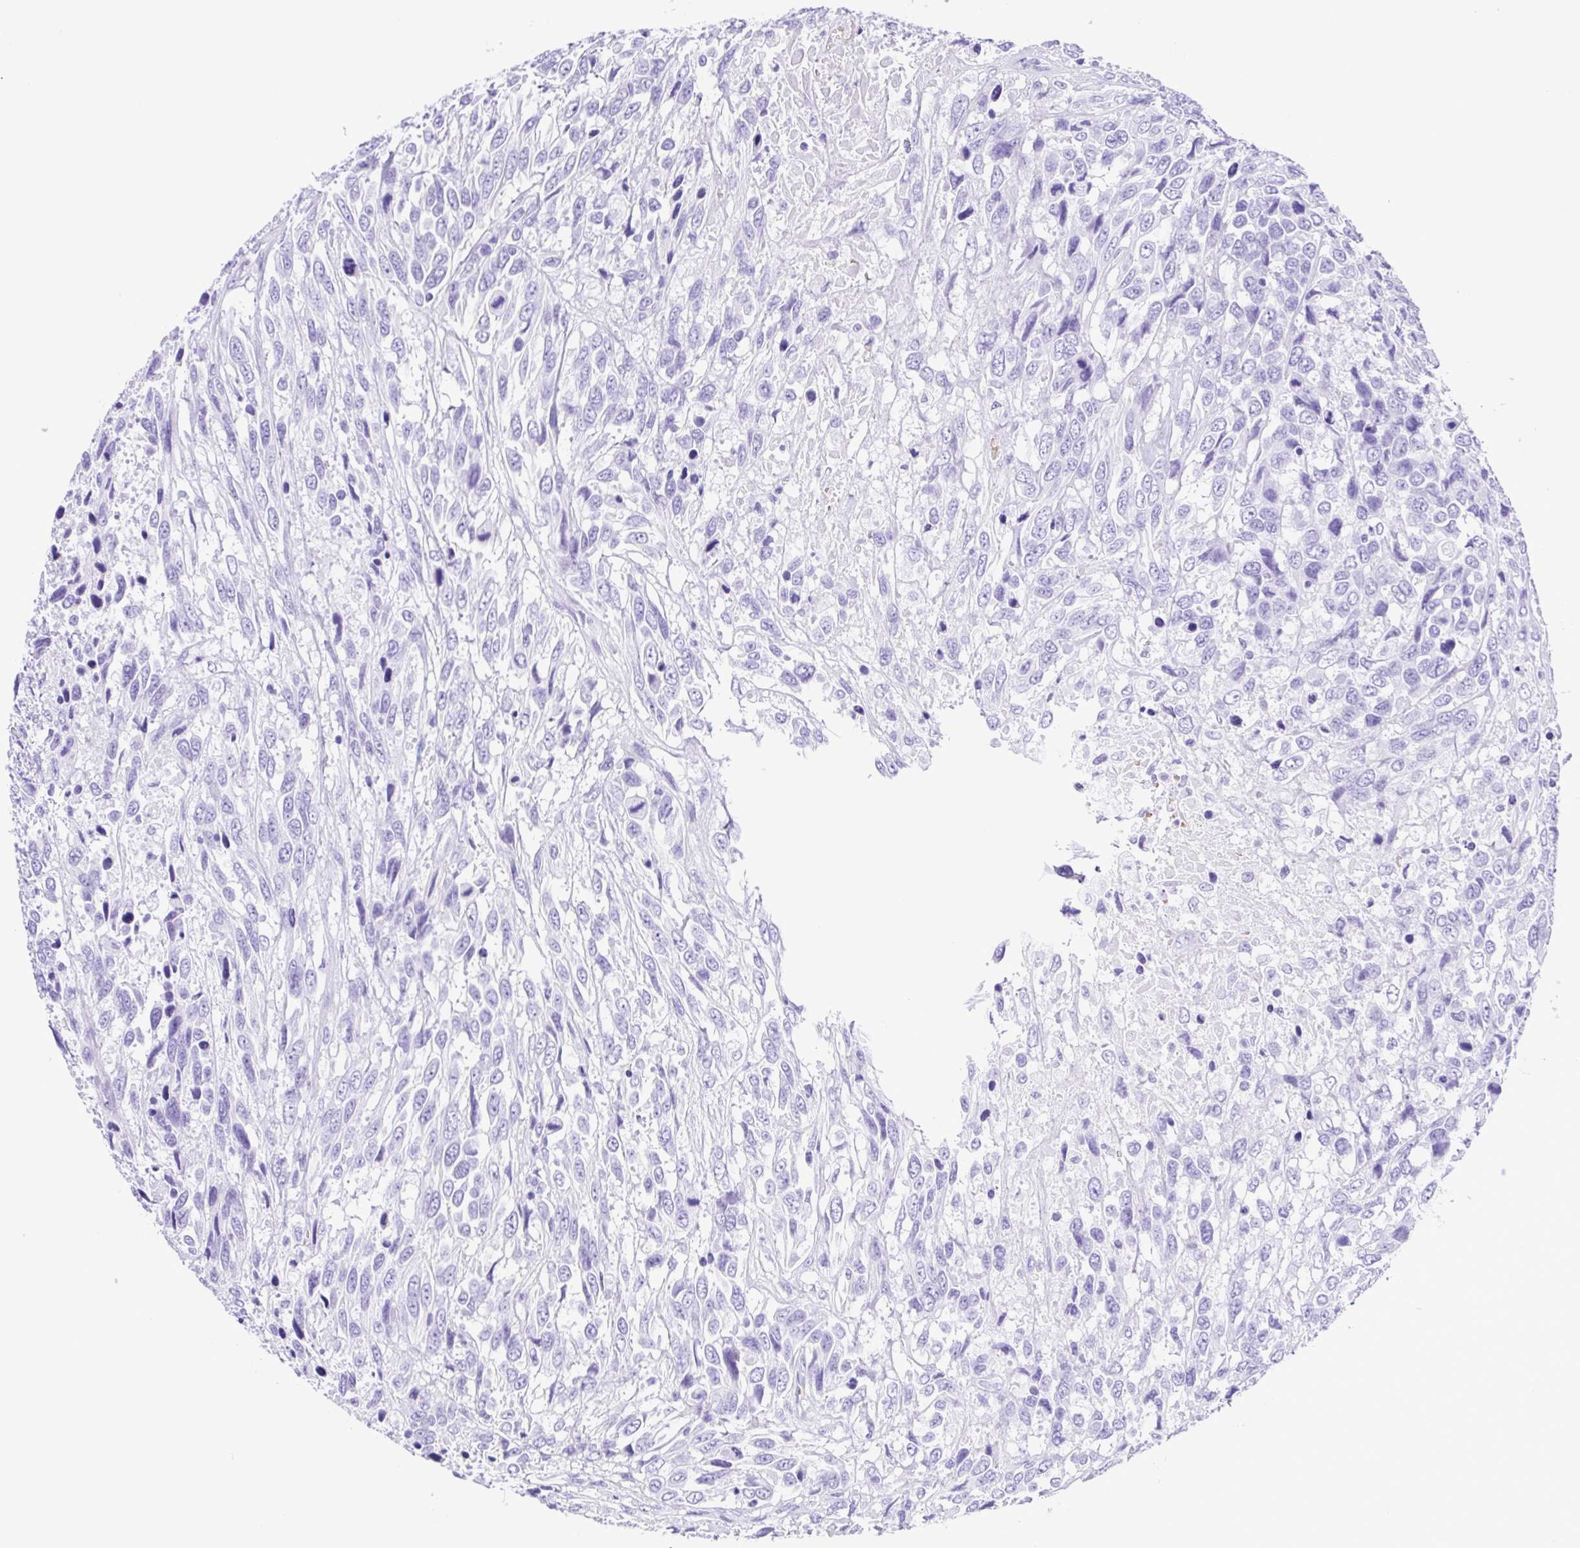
{"staining": {"intensity": "negative", "quantity": "none", "location": "none"}, "tissue": "urothelial cancer", "cell_type": "Tumor cells", "image_type": "cancer", "snomed": [{"axis": "morphology", "description": "Urothelial carcinoma, High grade"}, {"axis": "topography", "description": "Urinary bladder"}], "caption": "Tumor cells show no significant positivity in urothelial cancer.", "gene": "SYT1", "patient": {"sex": "female", "age": 70}}